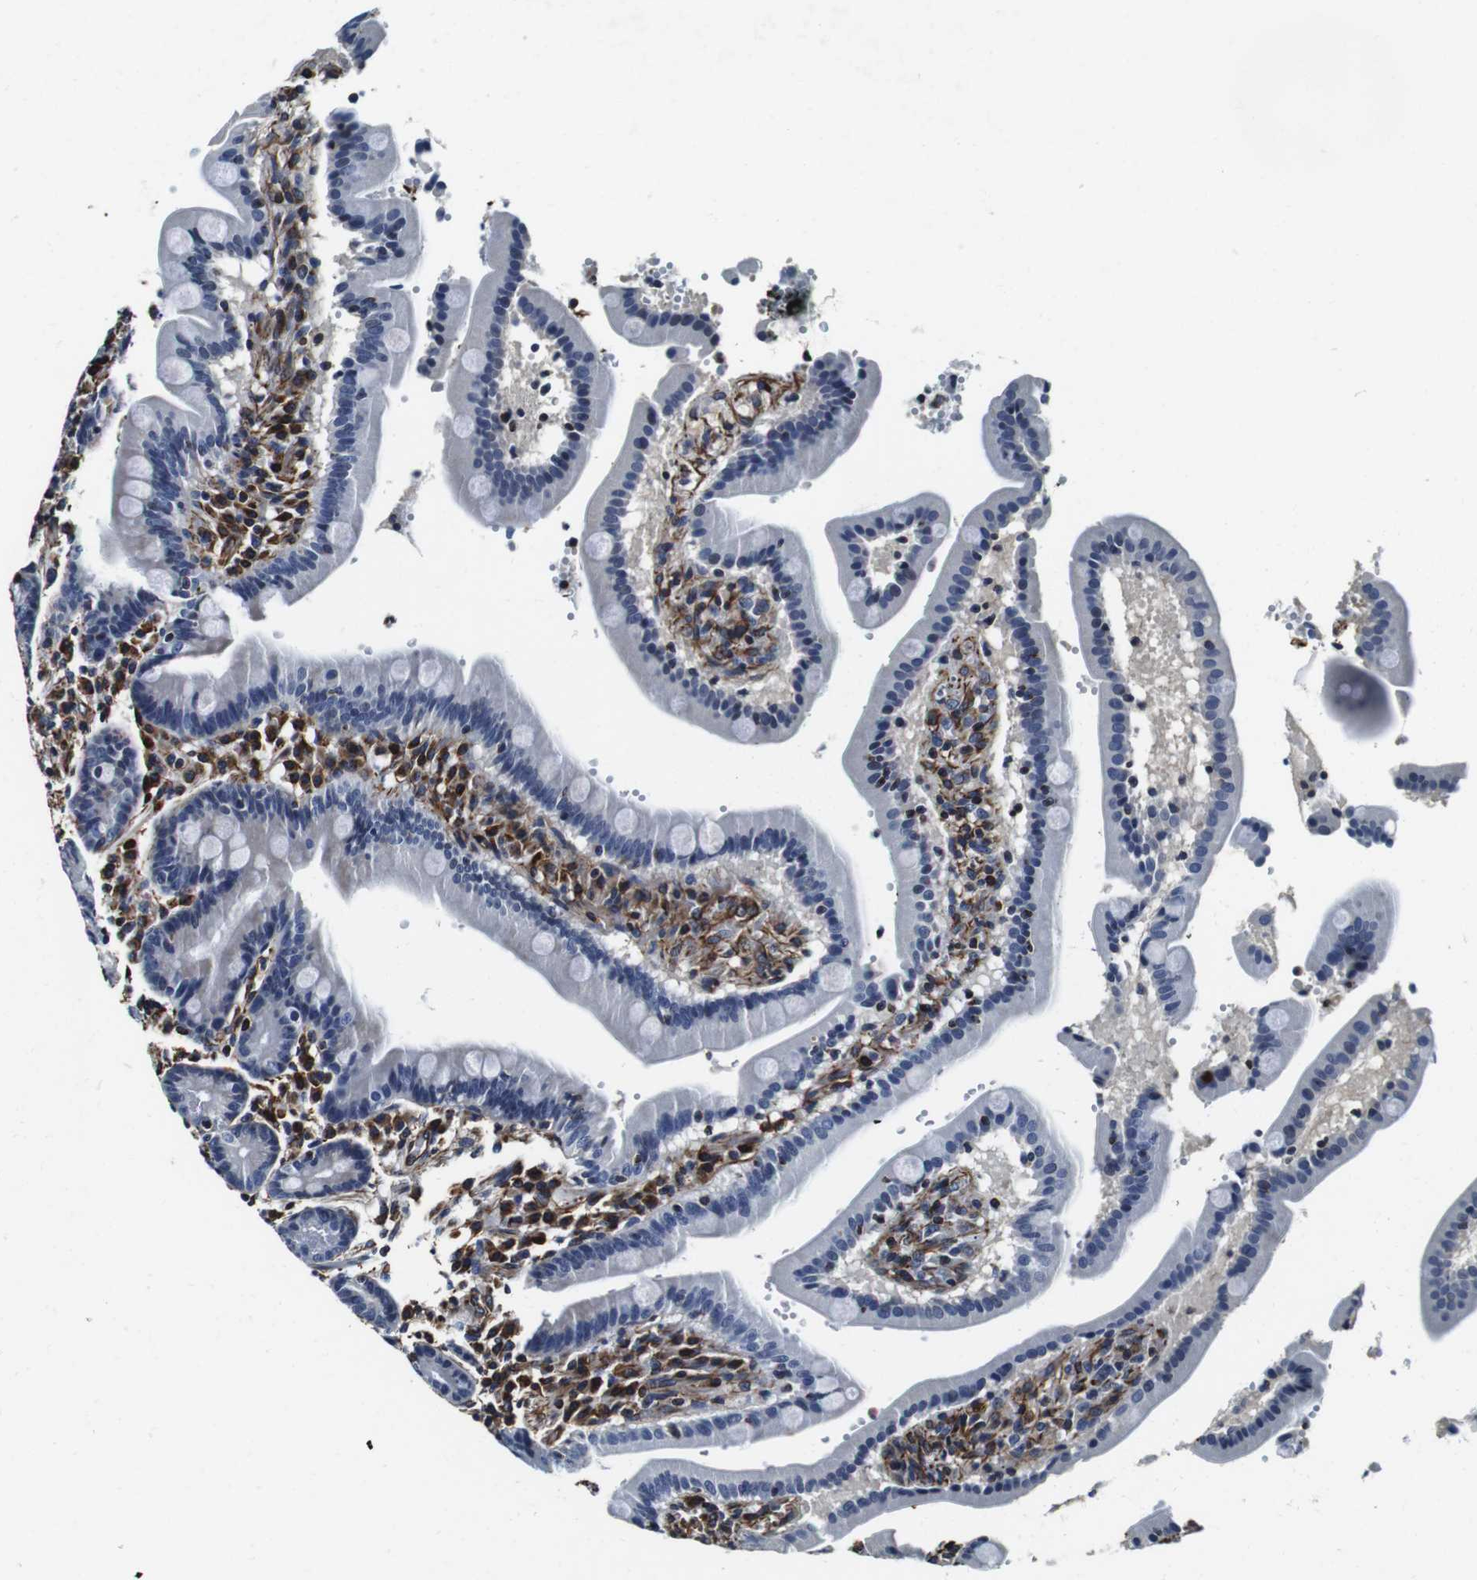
{"staining": {"intensity": "negative", "quantity": "none", "location": "none"}, "tissue": "duodenum", "cell_type": "Glandular cells", "image_type": "normal", "snomed": [{"axis": "morphology", "description": "Normal tissue, NOS"}, {"axis": "topography", "description": "Small intestine, NOS"}], "caption": "Glandular cells are negative for brown protein staining in normal duodenum. (Stains: DAB (3,3'-diaminobenzidine) IHC with hematoxylin counter stain, Microscopy: brightfield microscopy at high magnification).", "gene": "GJE1", "patient": {"sex": "female", "age": 71}}